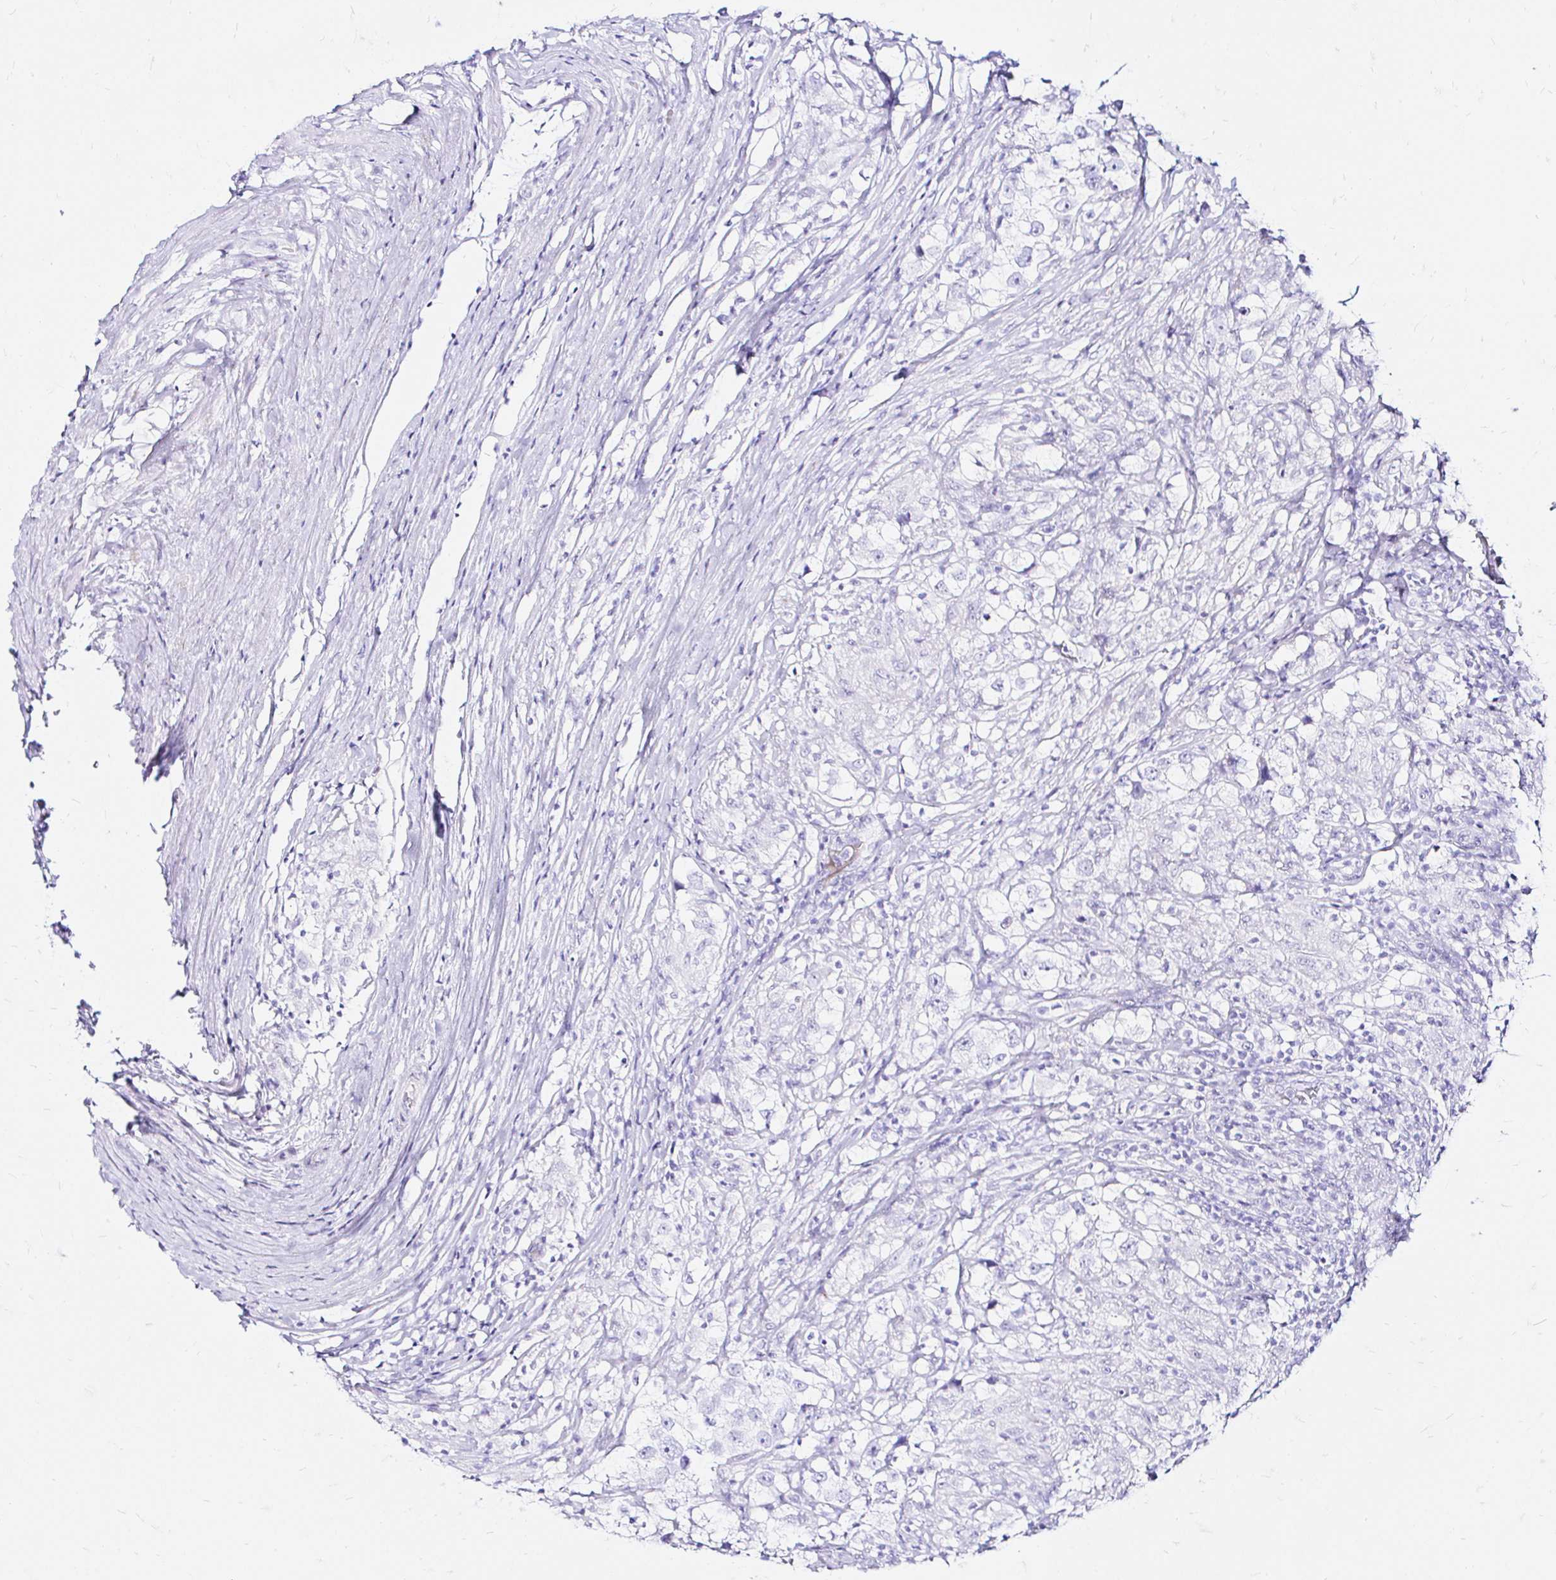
{"staining": {"intensity": "negative", "quantity": "none", "location": "none"}, "tissue": "testis cancer", "cell_type": "Tumor cells", "image_type": "cancer", "snomed": [{"axis": "morphology", "description": "Seminoma, NOS"}, {"axis": "topography", "description": "Testis"}], "caption": "This is a micrograph of immunohistochemistry (IHC) staining of testis cancer (seminoma), which shows no expression in tumor cells.", "gene": "ZNF432", "patient": {"sex": "male", "age": 46}}